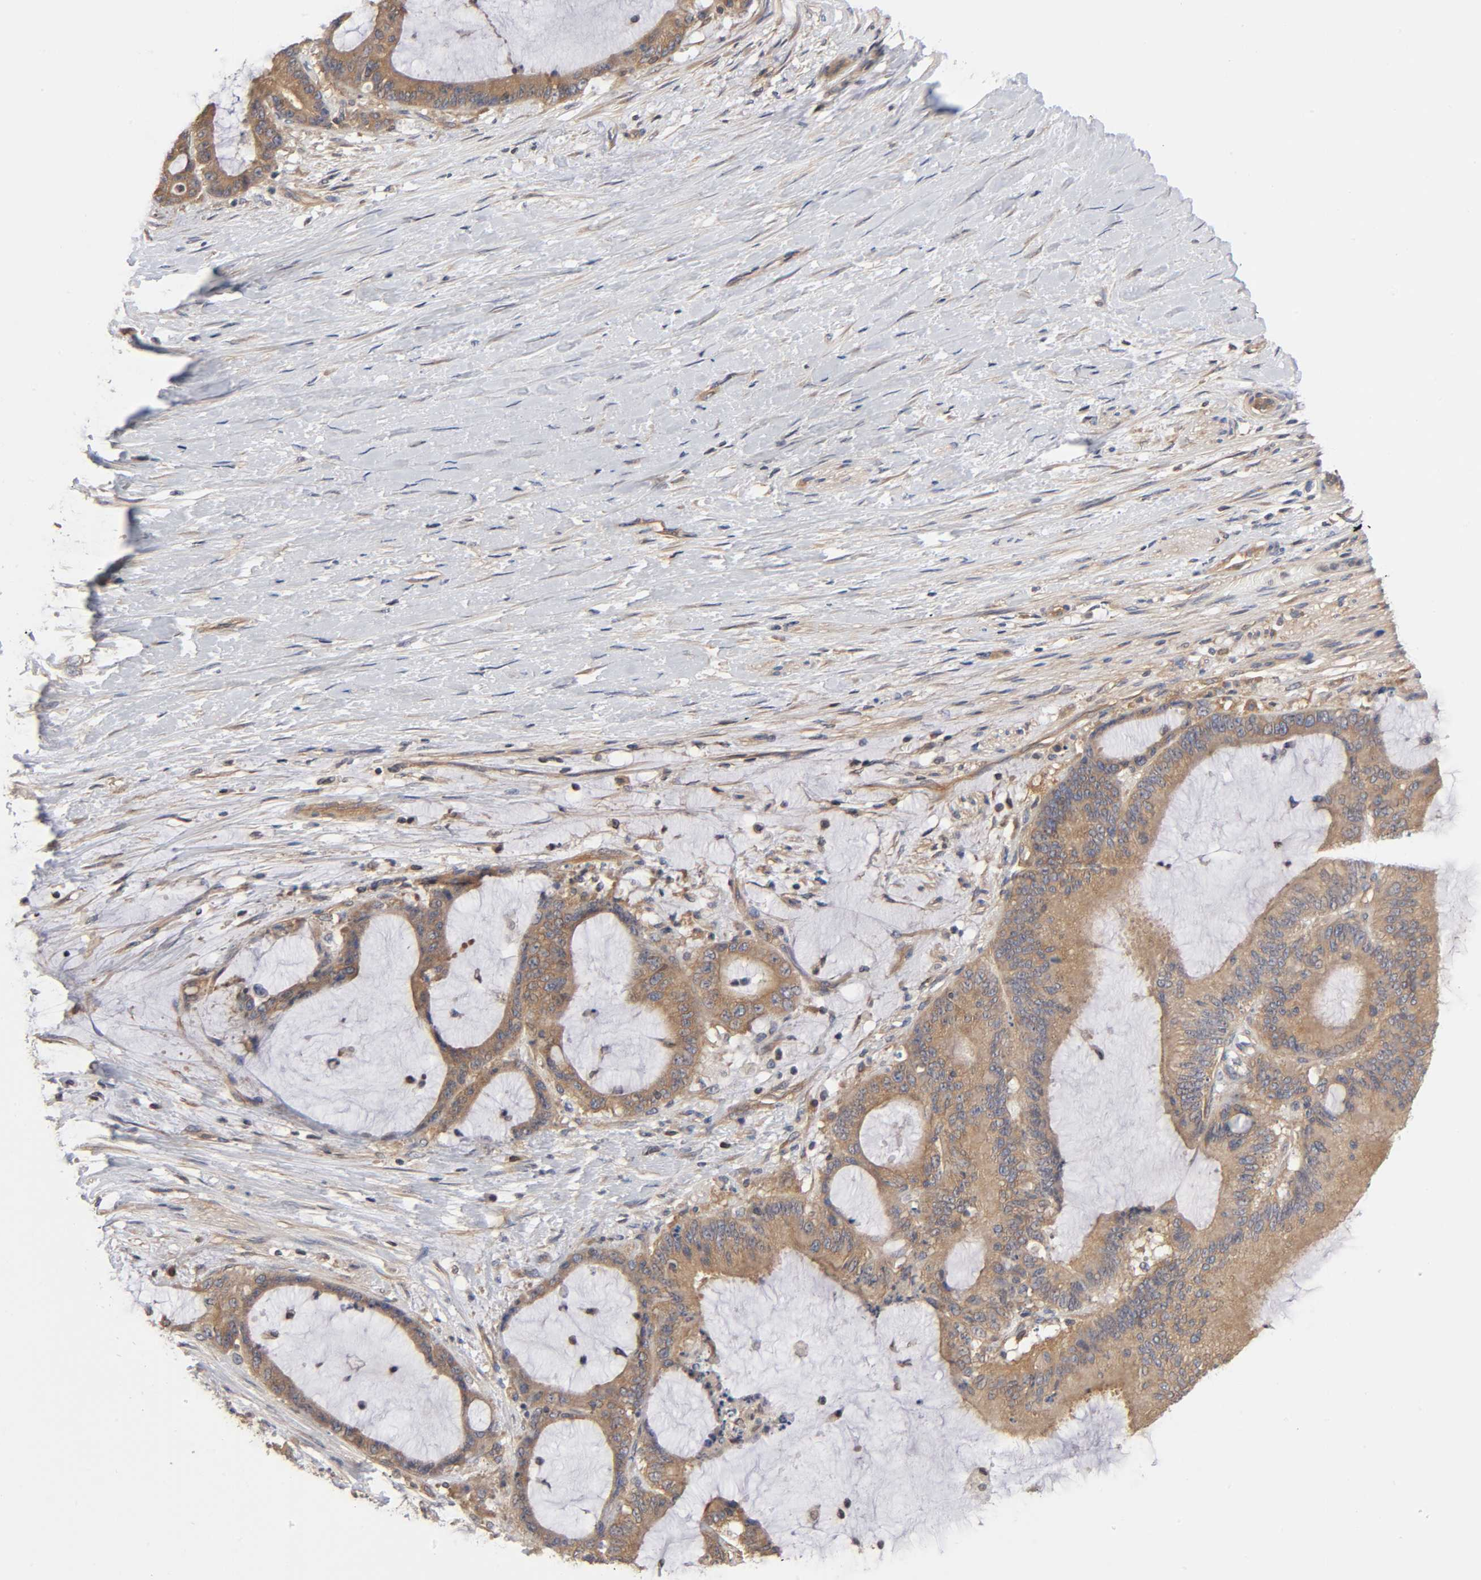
{"staining": {"intensity": "moderate", "quantity": ">75%", "location": "cytoplasmic/membranous"}, "tissue": "liver cancer", "cell_type": "Tumor cells", "image_type": "cancer", "snomed": [{"axis": "morphology", "description": "Cholangiocarcinoma"}, {"axis": "topography", "description": "Liver"}], "caption": "Cholangiocarcinoma (liver) stained with IHC shows moderate cytoplasmic/membranous positivity in about >75% of tumor cells.", "gene": "STRN3", "patient": {"sex": "female", "age": 73}}